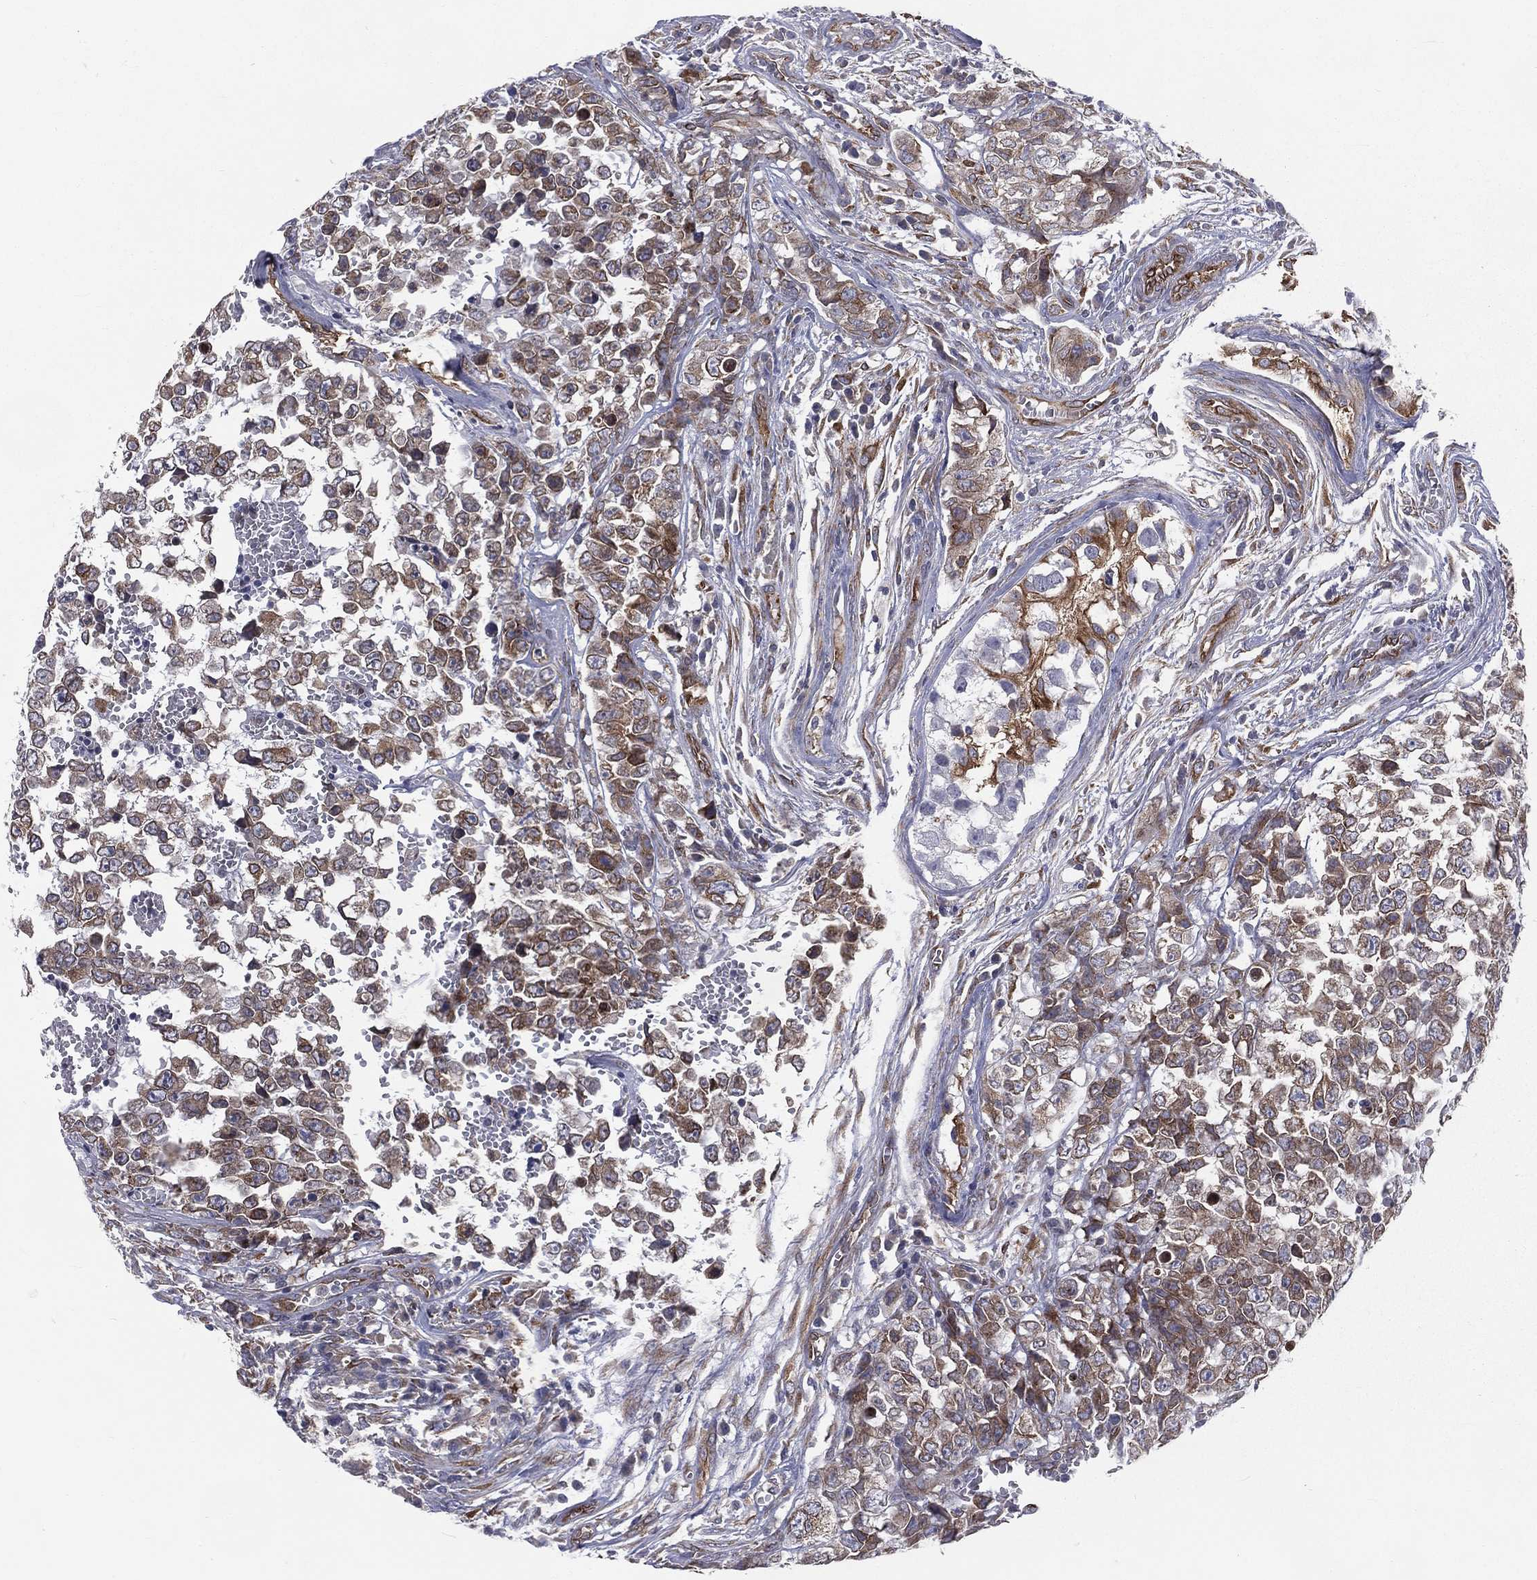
{"staining": {"intensity": "moderate", "quantity": ">75%", "location": "cytoplasmic/membranous"}, "tissue": "testis cancer", "cell_type": "Tumor cells", "image_type": "cancer", "snomed": [{"axis": "morphology", "description": "Carcinoma, Embryonal, NOS"}, {"axis": "topography", "description": "Testis"}], "caption": "Immunohistochemistry histopathology image of neoplastic tissue: testis embryonal carcinoma stained using immunohistochemistry demonstrates medium levels of moderate protein expression localized specifically in the cytoplasmic/membranous of tumor cells, appearing as a cytoplasmic/membranous brown color.", "gene": "PGRMC1", "patient": {"sex": "male", "age": 23}}